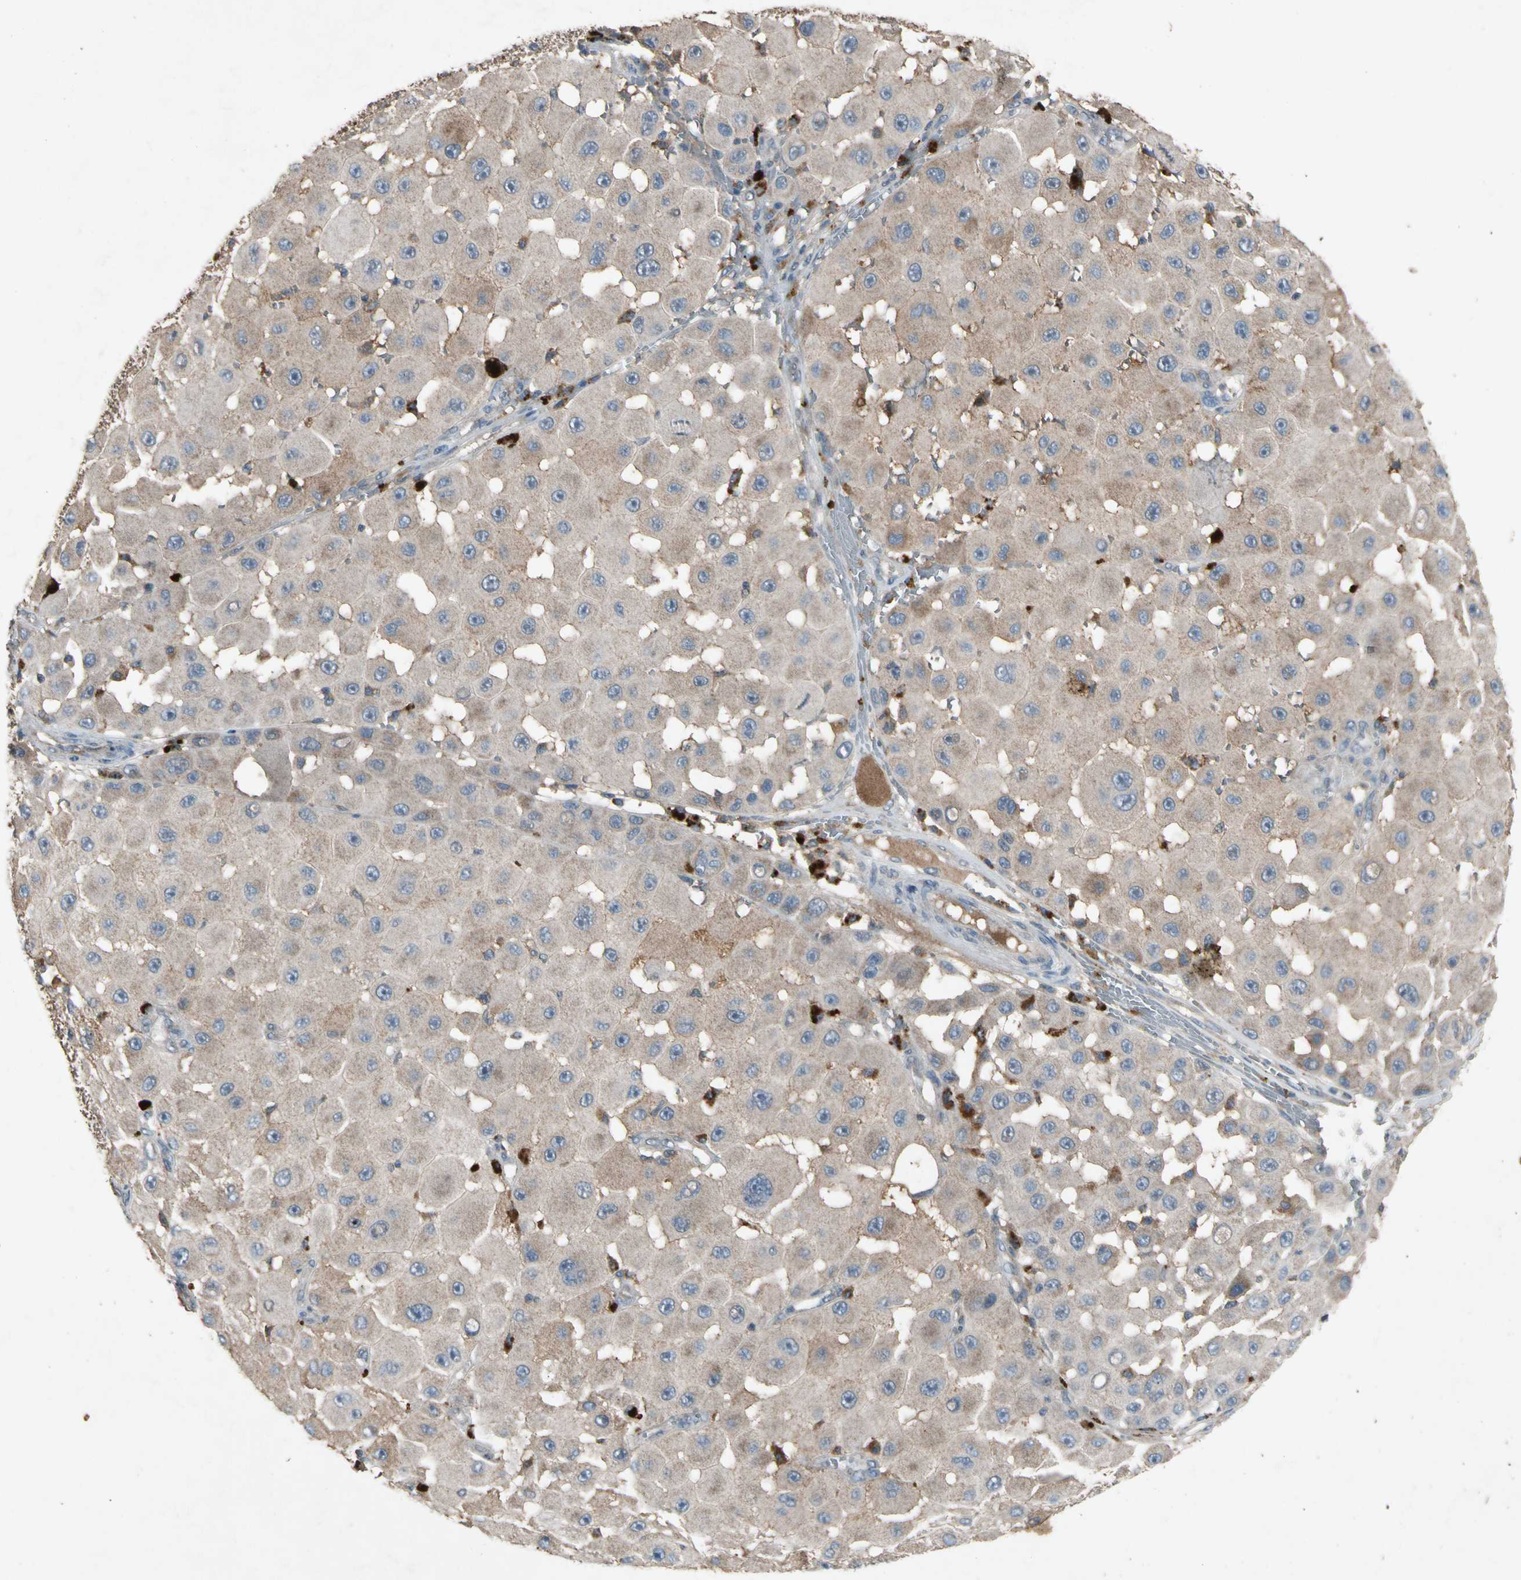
{"staining": {"intensity": "weak", "quantity": ">75%", "location": "cytoplasmic/membranous"}, "tissue": "melanoma", "cell_type": "Tumor cells", "image_type": "cancer", "snomed": [{"axis": "morphology", "description": "Malignant melanoma, NOS"}, {"axis": "topography", "description": "Skin"}], "caption": "Weak cytoplasmic/membranous positivity for a protein is appreciated in about >75% of tumor cells of melanoma using IHC.", "gene": "GPLD1", "patient": {"sex": "female", "age": 81}}